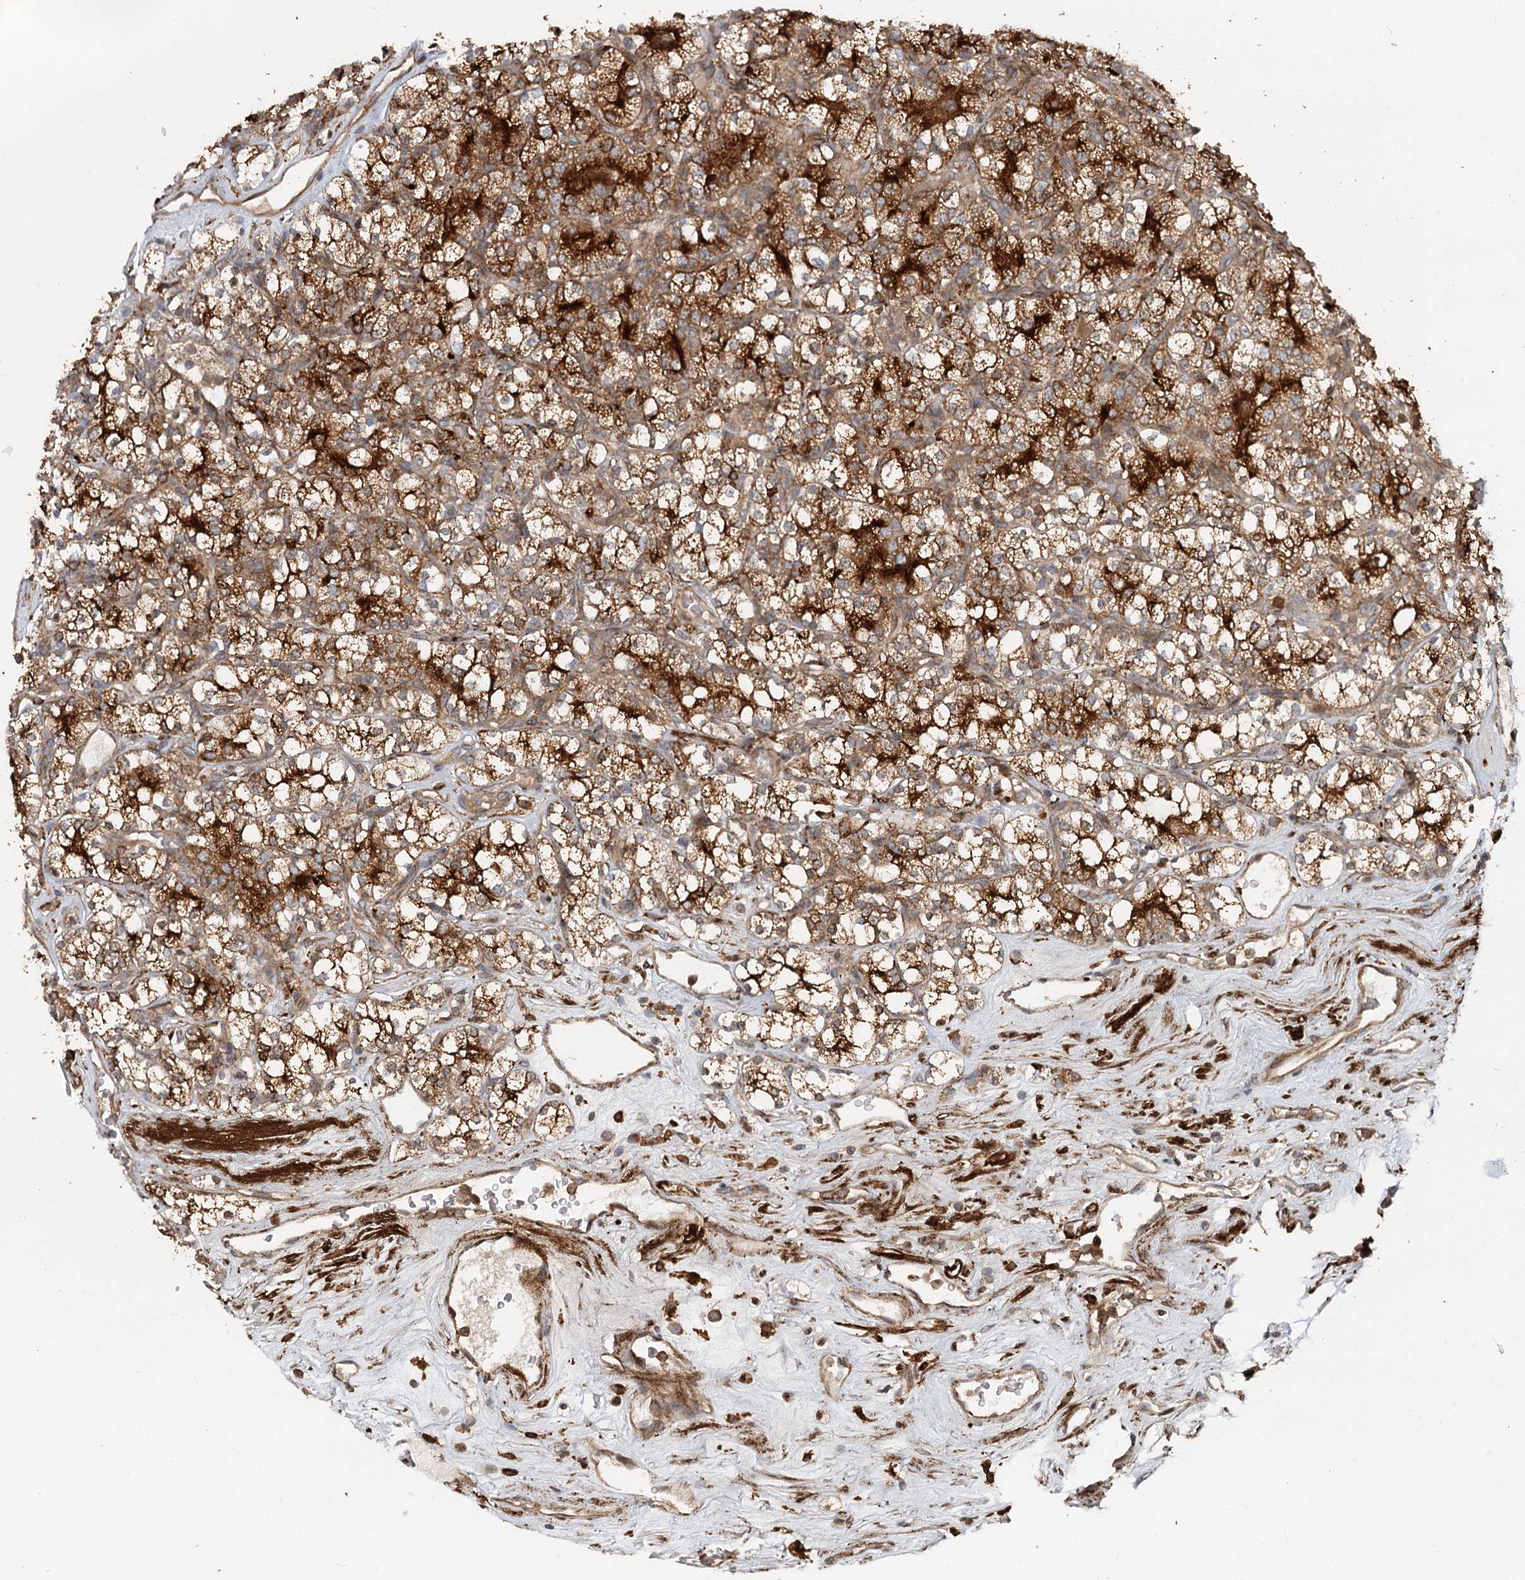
{"staining": {"intensity": "strong", "quantity": ">75%", "location": "cytoplasmic/membranous"}, "tissue": "renal cancer", "cell_type": "Tumor cells", "image_type": "cancer", "snomed": [{"axis": "morphology", "description": "Adenocarcinoma, NOS"}, {"axis": "topography", "description": "Kidney"}], "caption": "Immunohistochemistry (IHC) of adenocarcinoma (renal) reveals high levels of strong cytoplasmic/membranous staining in approximately >75% of tumor cells.", "gene": "RNF111", "patient": {"sex": "male", "age": 77}}